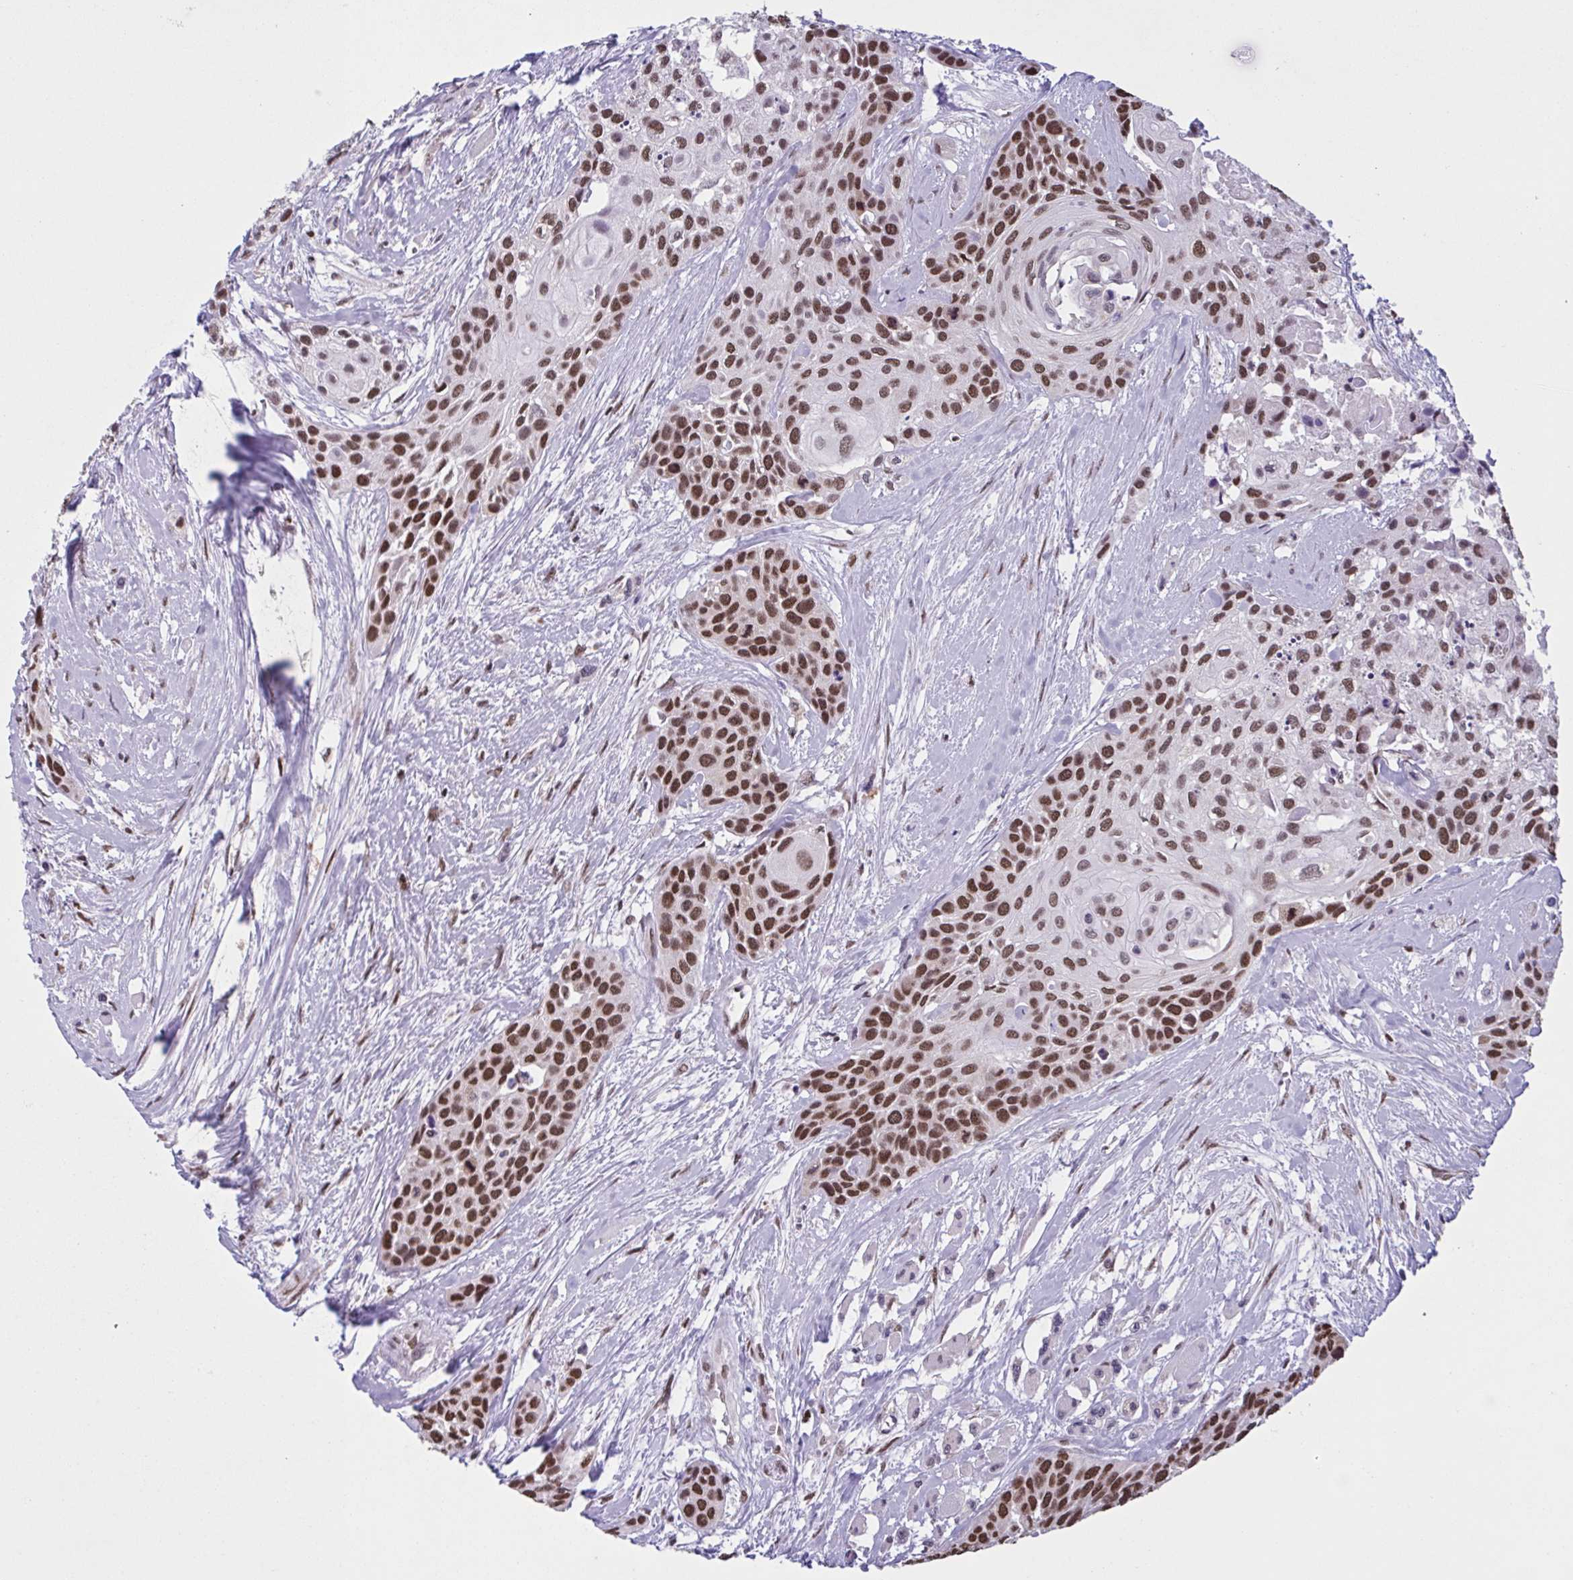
{"staining": {"intensity": "strong", "quantity": ">75%", "location": "nuclear"}, "tissue": "head and neck cancer", "cell_type": "Tumor cells", "image_type": "cancer", "snomed": [{"axis": "morphology", "description": "Squamous cell carcinoma, NOS"}, {"axis": "topography", "description": "Head-Neck"}], "caption": "Immunohistochemical staining of human head and neck cancer shows high levels of strong nuclear positivity in approximately >75% of tumor cells.", "gene": "TIMM21", "patient": {"sex": "female", "age": 50}}